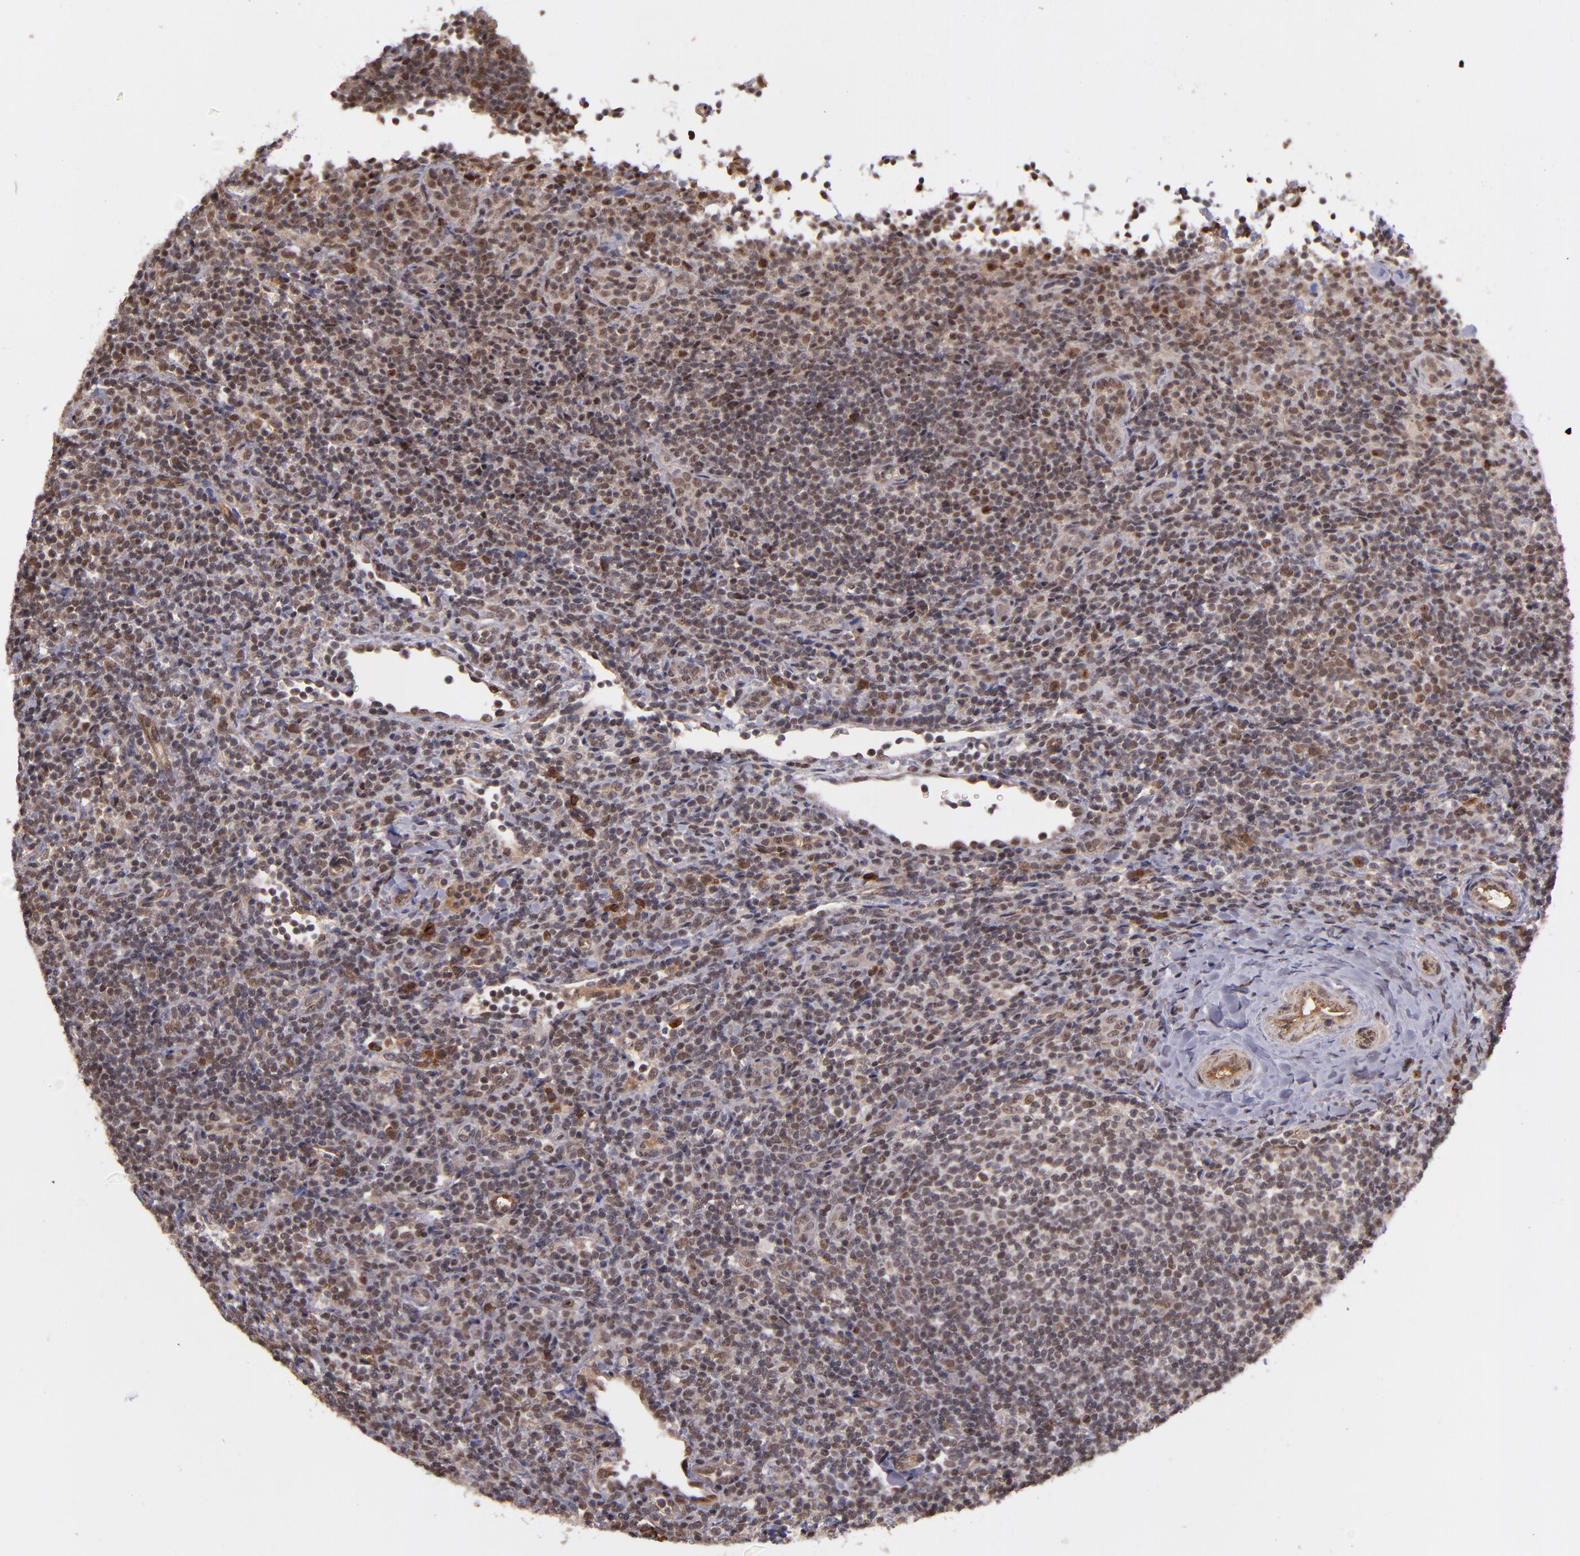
{"staining": {"intensity": "moderate", "quantity": "25%-75%", "location": "nuclear"}, "tissue": "lymphoma", "cell_type": "Tumor cells", "image_type": "cancer", "snomed": [{"axis": "morphology", "description": "Malignant lymphoma, non-Hodgkin's type, Low grade"}, {"axis": "topography", "description": "Lymph node"}], "caption": "A photomicrograph of human malignant lymphoma, non-Hodgkin's type (low-grade) stained for a protein demonstrates moderate nuclear brown staining in tumor cells.", "gene": "ABHD12B", "patient": {"sex": "female", "age": 76}}